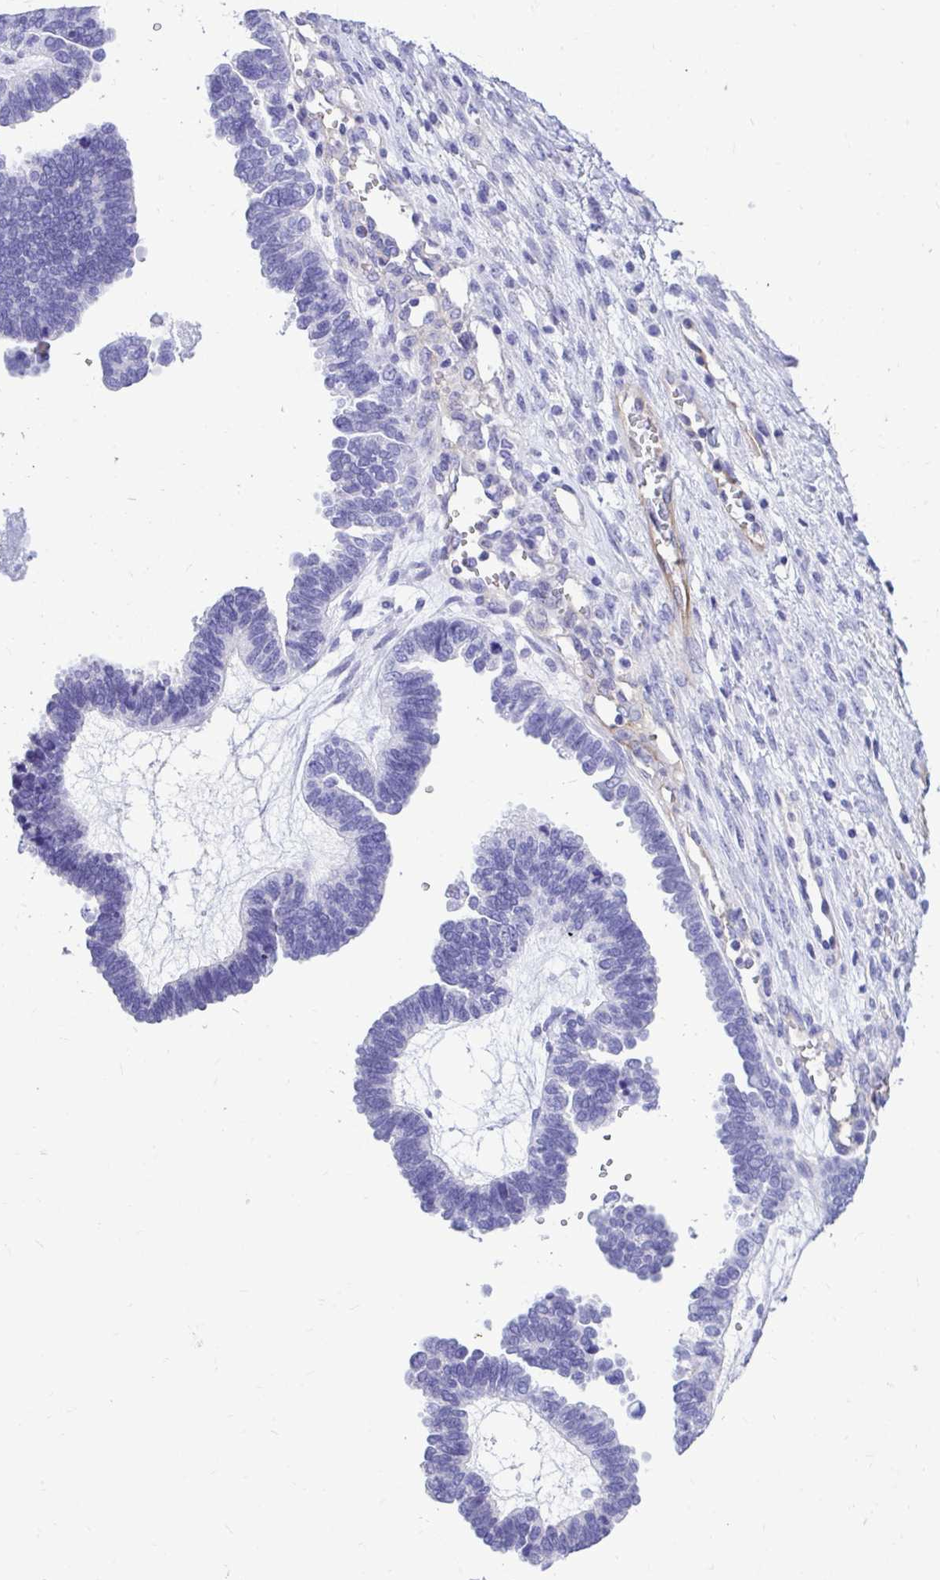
{"staining": {"intensity": "negative", "quantity": "none", "location": "none"}, "tissue": "ovarian cancer", "cell_type": "Tumor cells", "image_type": "cancer", "snomed": [{"axis": "morphology", "description": "Cystadenocarcinoma, serous, NOS"}, {"axis": "topography", "description": "Ovary"}], "caption": "A histopathology image of human ovarian serous cystadenocarcinoma is negative for staining in tumor cells.", "gene": "ABCG2", "patient": {"sex": "female", "age": 51}}